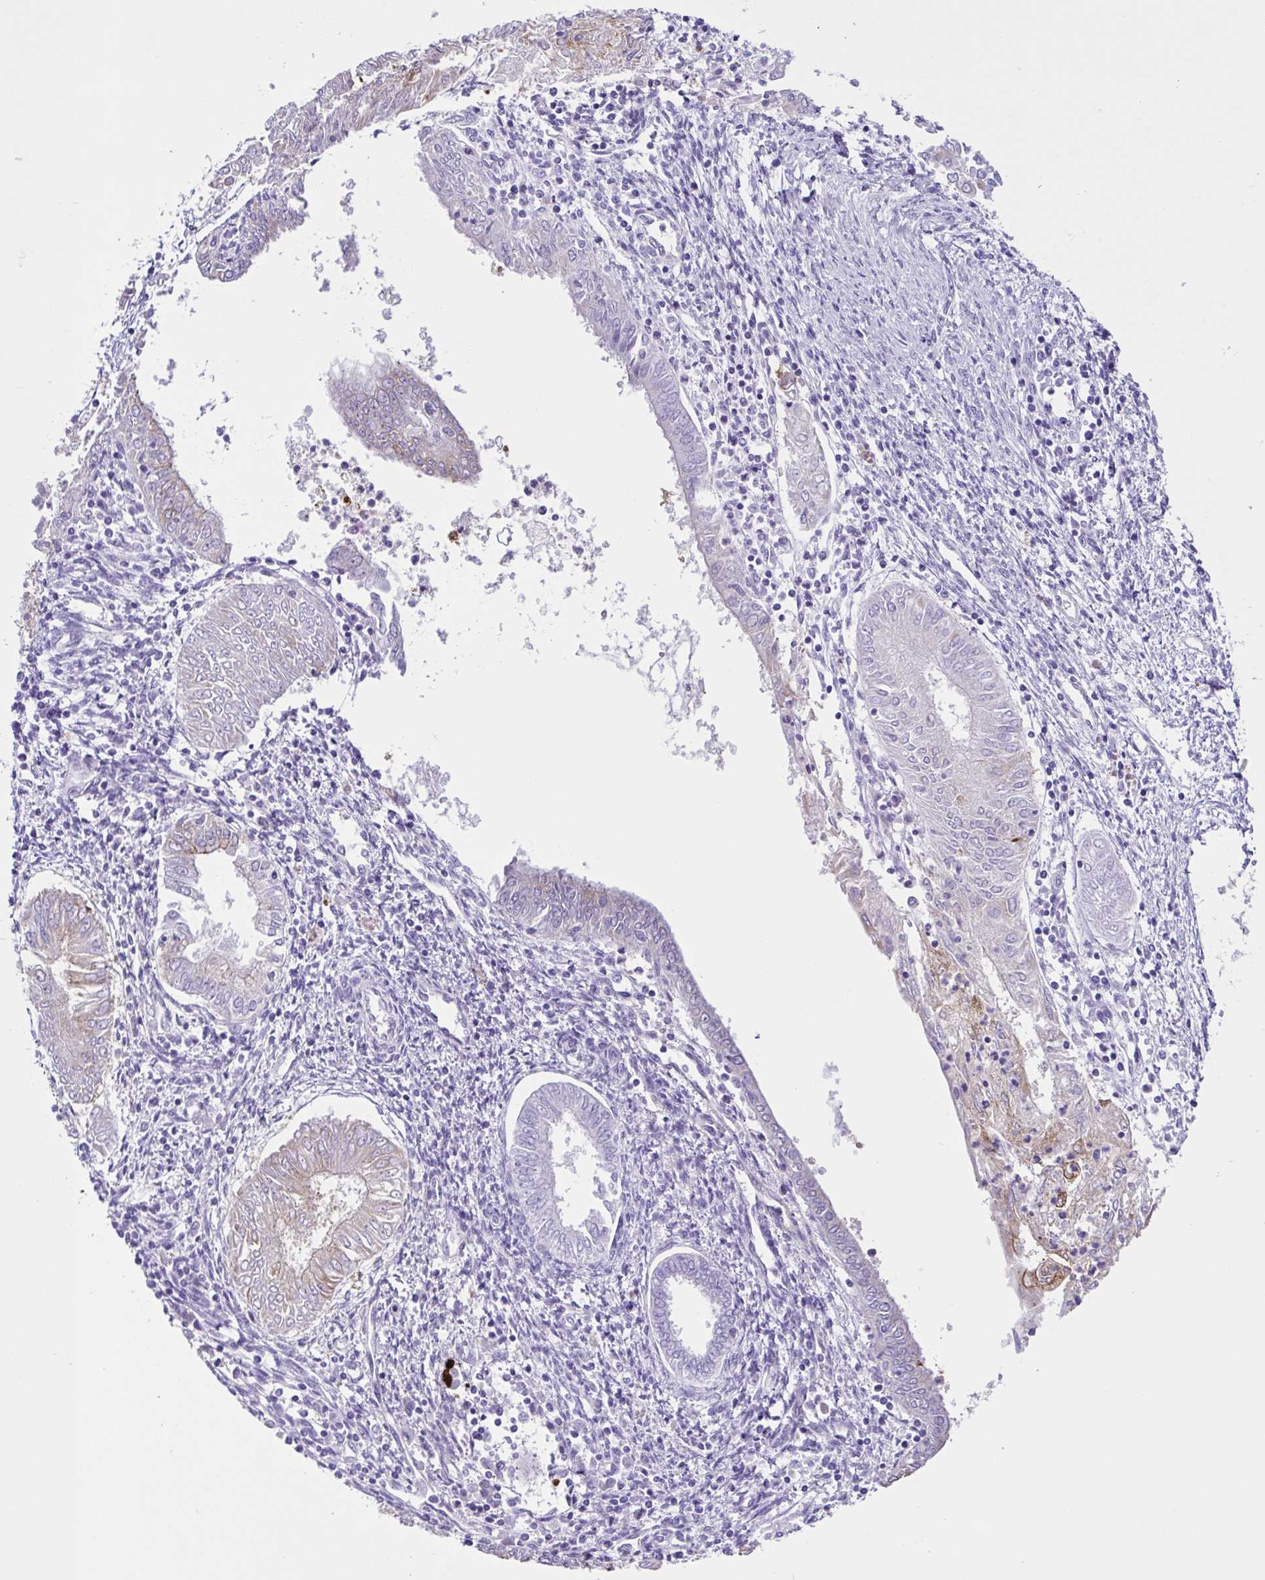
{"staining": {"intensity": "moderate", "quantity": "<25%", "location": "cytoplasmic/membranous"}, "tissue": "endometrial cancer", "cell_type": "Tumor cells", "image_type": "cancer", "snomed": [{"axis": "morphology", "description": "Adenocarcinoma, NOS"}, {"axis": "topography", "description": "Endometrium"}], "caption": "Moderate cytoplasmic/membranous protein expression is seen in about <25% of tumor cells in adenocarcinoma (endometrial). (DAB (3,3'-diaminobenzidine) IHC with brightfield microscopy, high magnification).", "gene": "DCLK2", "patient": {"sex": "female", "age": 68}}